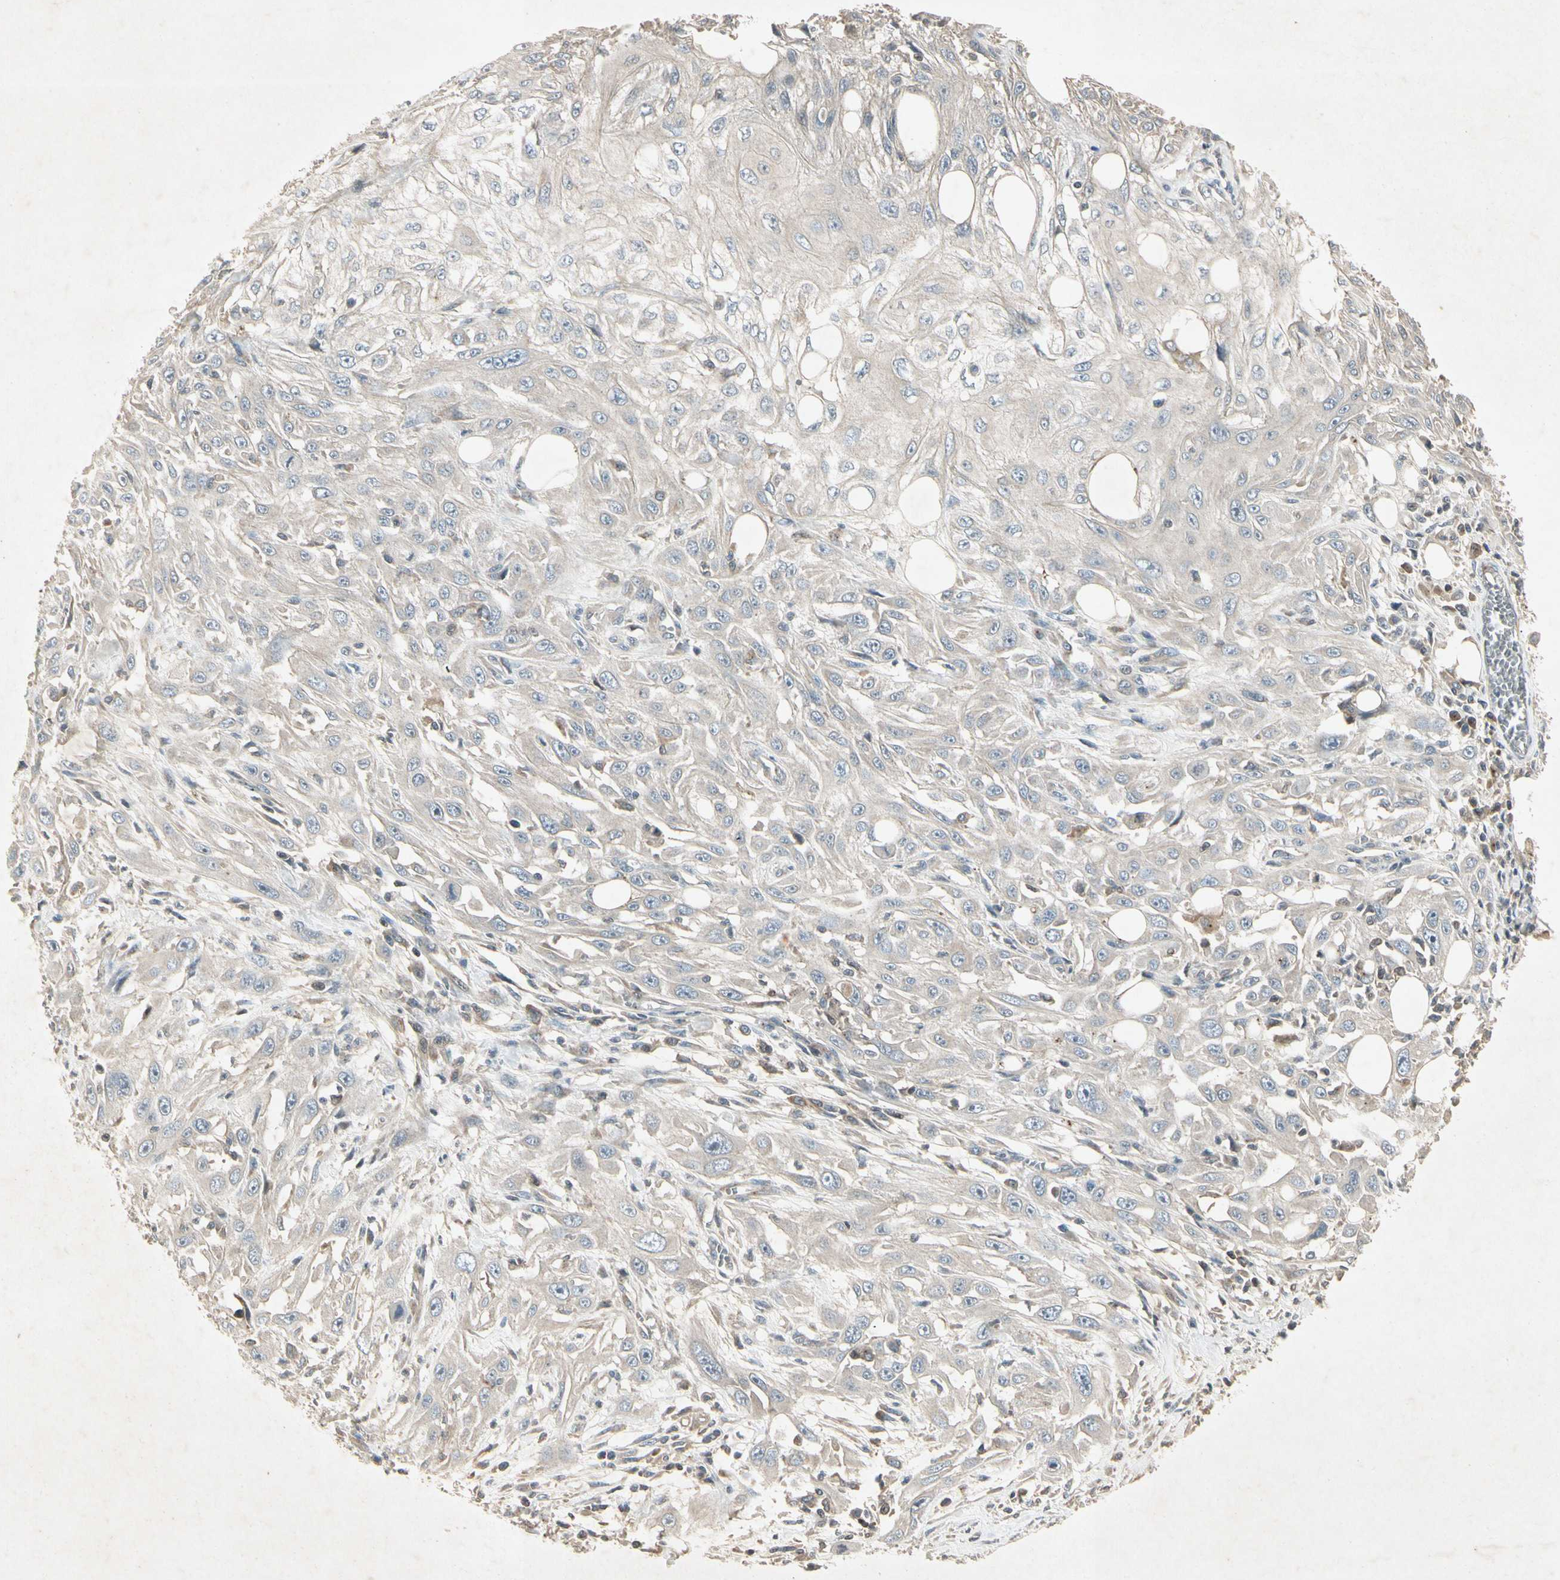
{"staining": {"intensity": "negative", "quantity": "none", "location": "none"}, "tissue": "skin cancer", "cell_type": "Tumor cells", "image_type": "cancer", "snomed": [{"axis": "morphology", "description": "Squamous cell carcinoma, NOS"}, {"axis": "topography", "description": "Skin"}], "caption": "This is an IHC image of human skin cancer (squamous cell carcinoma). There is no staining in tumor cells.", "gene": "TEK", "patient": {"sex": "male", "age": 75}}